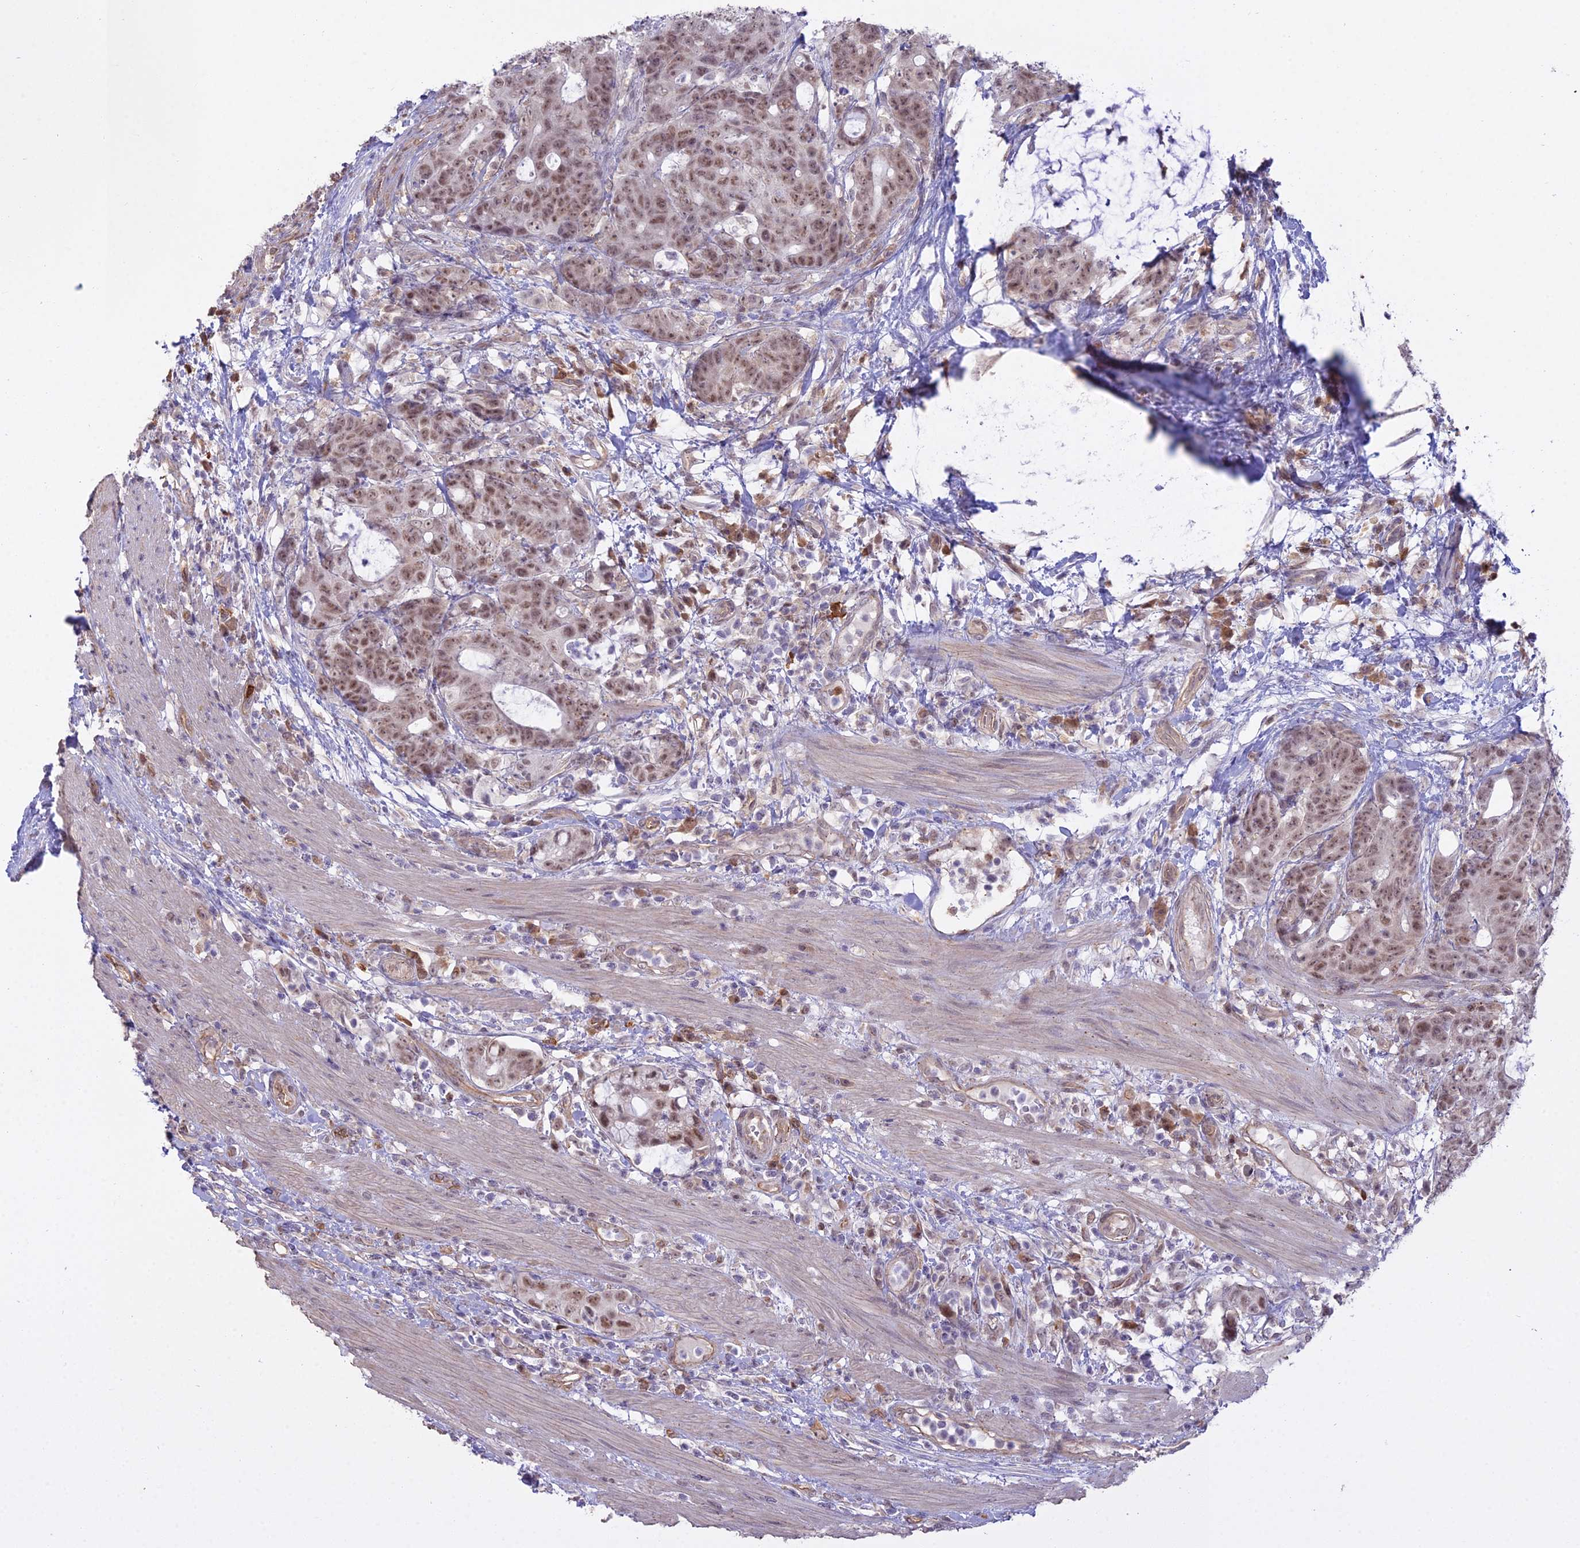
{"staining": {"intensity": "moderate", "quantity": ">75%", "location": "nuclear"}, "tissue": "colorectal cancer", "cell_type": "Tumor cells", "image_type": "cancer", "snomed": [{"axis": "morphology", "description": "Adenocarcinoma, NOS"}, {"axis": "topography", "description": "Colon"}], "caption": "Protein staining exhibits moderate nuclear positivity in about >75% of tumor cells in colorectal cancer (adenocarcinoma).", "gene": "BLNK", "patient": {"sex": "female", "age": 82}}